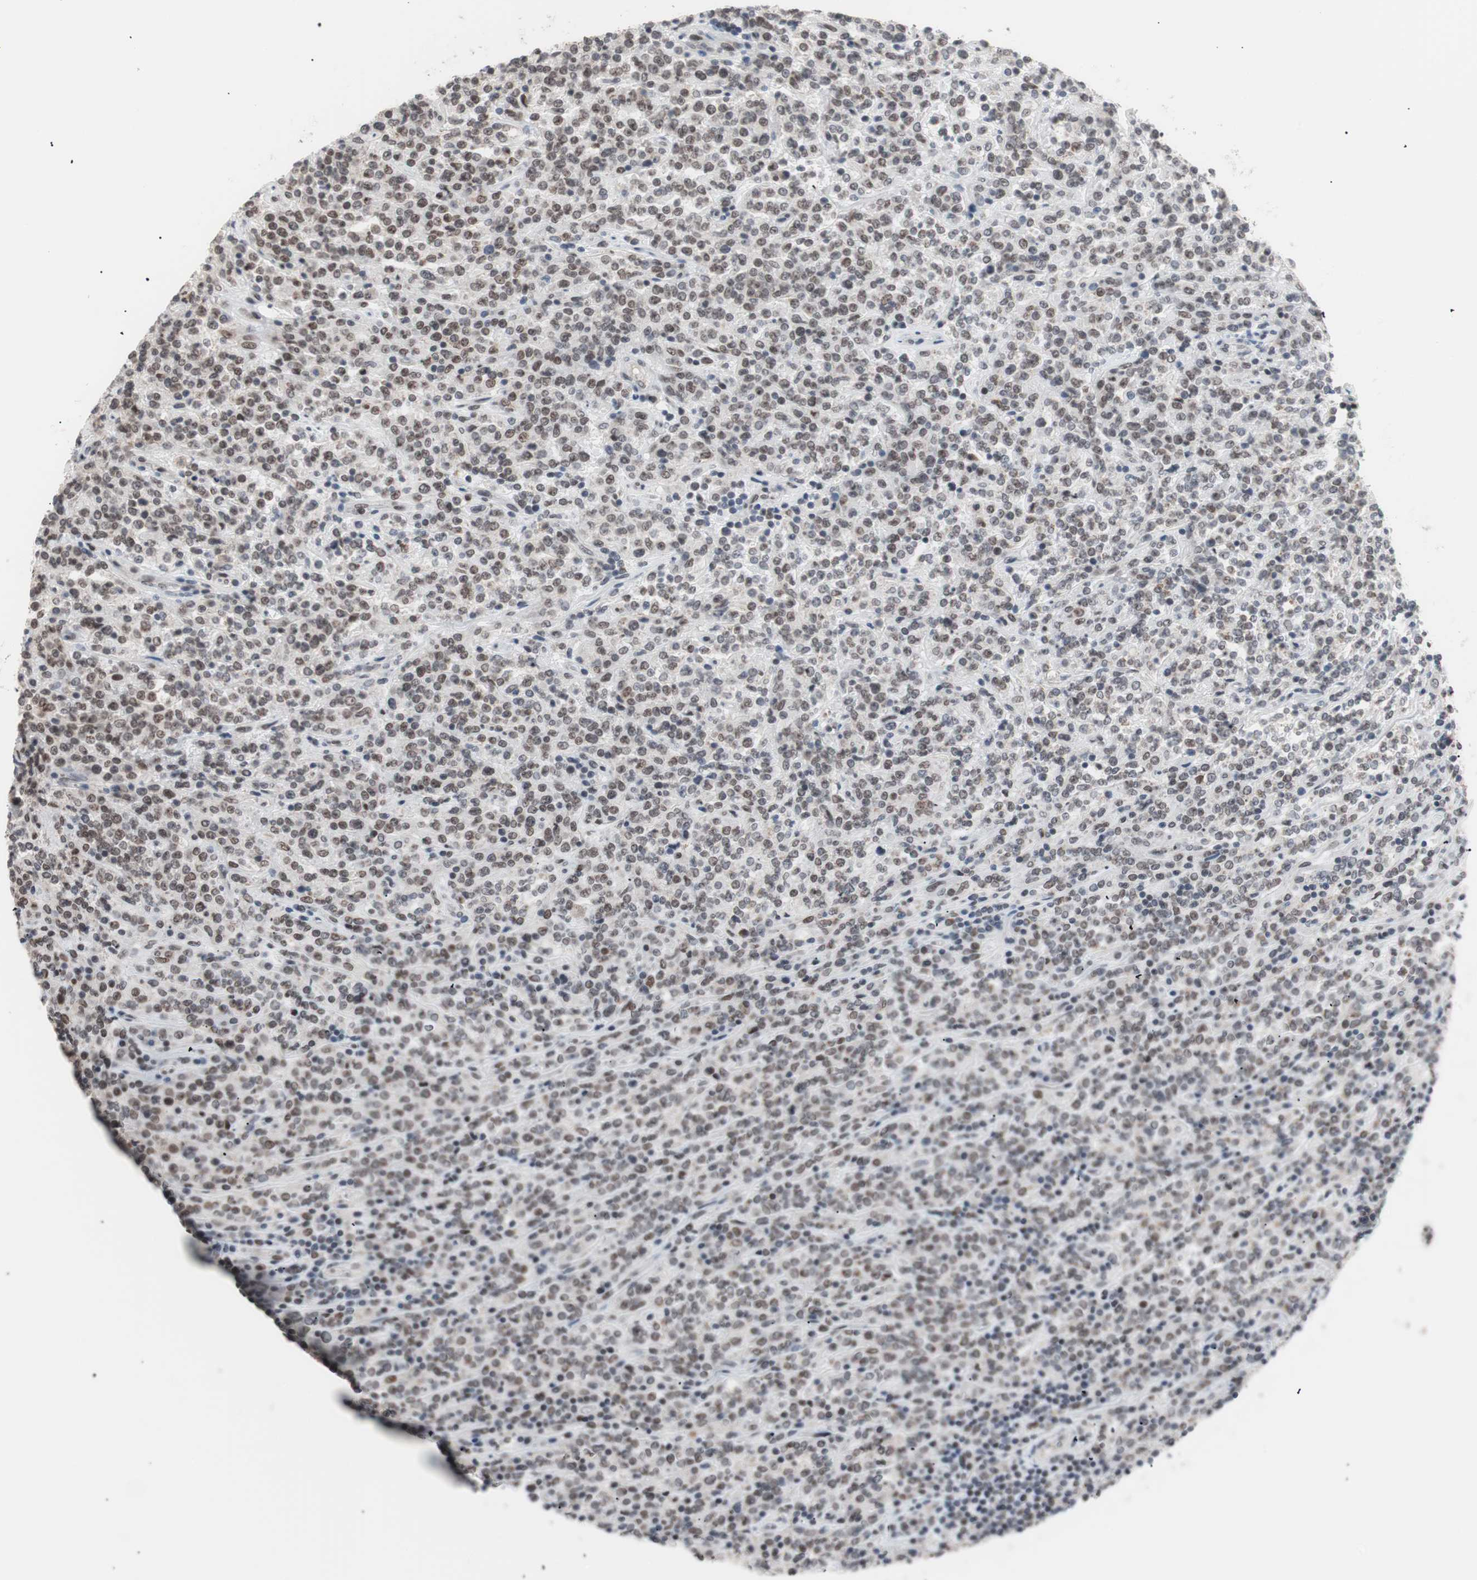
{"staining": {"intensity": "moderate", "quantity": ">75%", "location": "nuclear"}, "tissue": "lymphoma", "cell_type": "Tumor cells", "image_type": "cancer", "snomed": [{"axis": "morphology", "description": "Malignant lymphoma, non-Hodgkin's type, High grade"}, {"axis": "topography", "description": "Soft tissue"}], "caption": "A micrograph showing moderate nuclear expression in about >75% of tumor cells in lymphoma, as visualized by brown immunohistochemical staining.", "gene": "LIG3", "patient": {"sex": "male", "age": 18}}